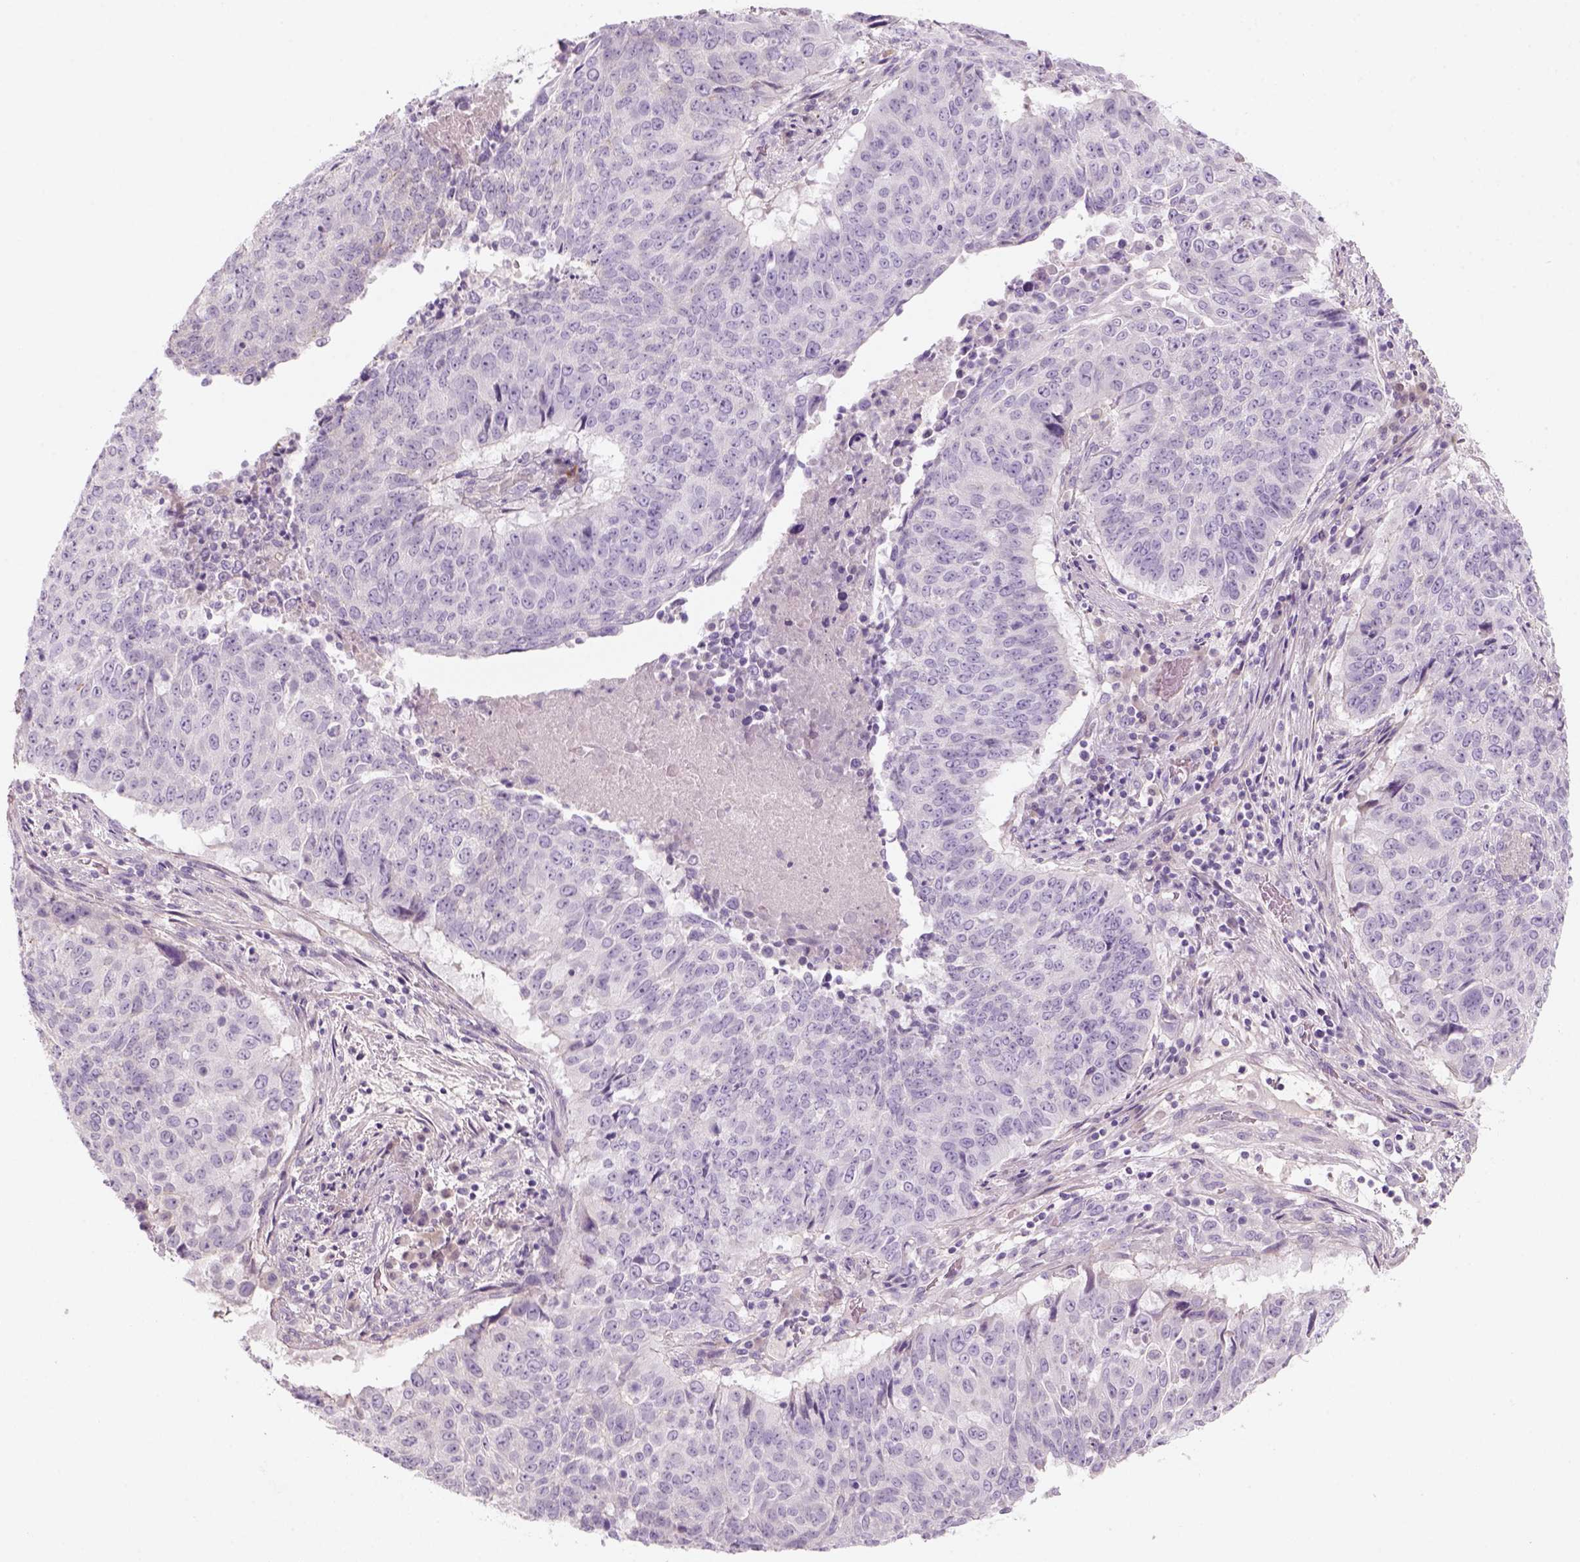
{"staining": {"intensity": "negative", "quantity": "none", "location": "none"}, "tissue": "lung cancer", "cell_type": "Tumor cells", "image_type": "cancer", "snomed": [{"axis": "morphology", "description": "Normal tissue, NOS"}, {"axis": "morphology", "description": "Squamous cell carcinoma, NOS"}, {"axis": "topography", "description": "Bronchus"}, {"axis": "topography", "description": "Lung"}], "caption": "Immunohistochemistry (IHC) photomicrograph of neoplastic tissue: squamous cell carcinoma (lung) stained with DAB demonstrates no significant protein positivity in tumor cells.", "gene": "KRT25", "patient": {"sex": "male", "age": 64}}